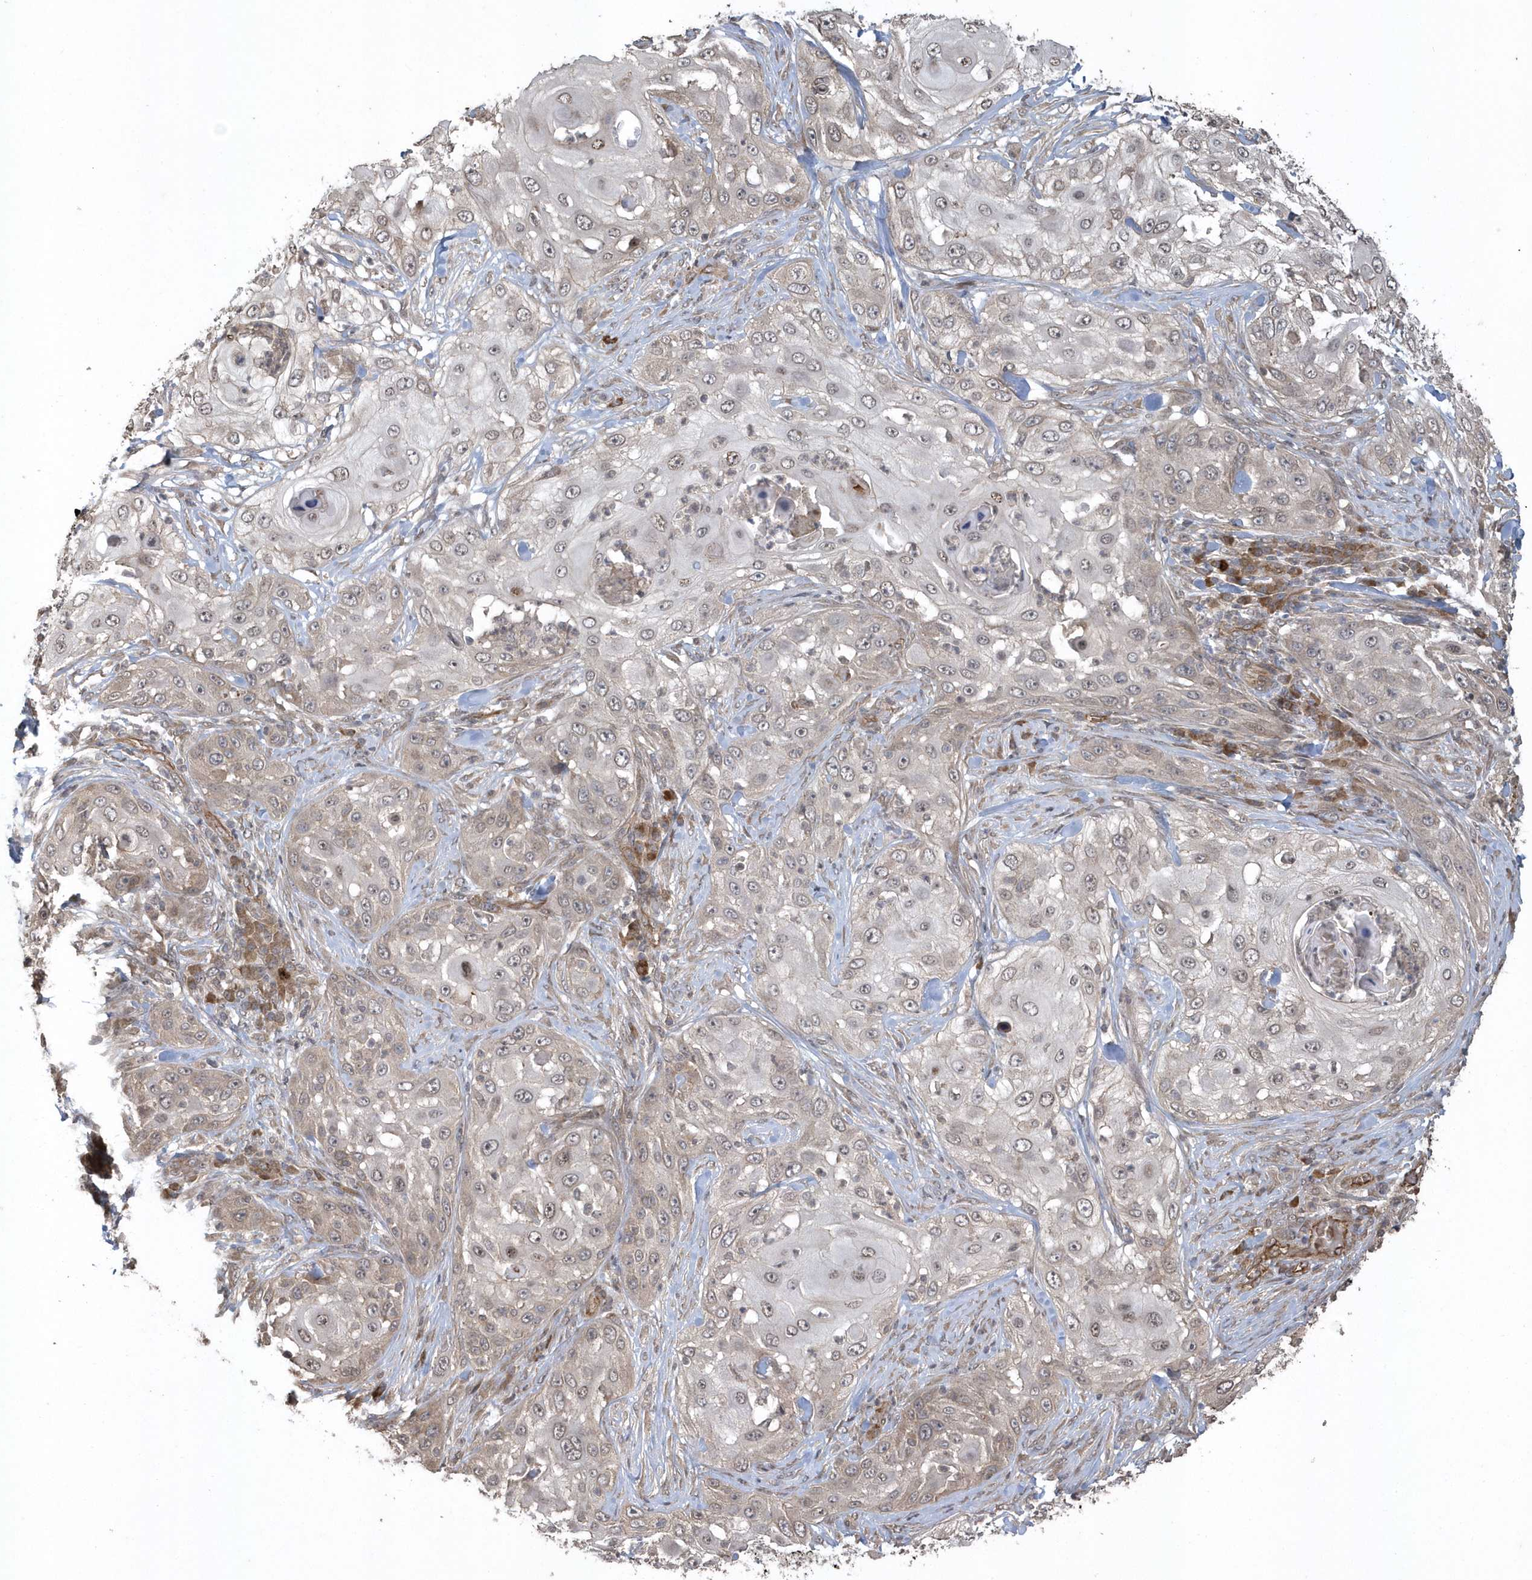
{"staining": {"intensity": "weak", "quantity": "25%-75%", "location": "cytoplasmic/membranous"}, "tissue": "skin cancer", "cell_type": "Tumor cells", "image_type": "cancer", "snomed": [{"axis": "morphology", "description": "Squamous cell carcinoma, NOS"}, {"axis": "topography", "description": "Skin"}], "caption": "About 25%-75% of tumor cells in squamous cell carcinoma (skin) reveal weak cytoplasmic/membranous protein positivity as visualized by brown immunohistochemical staining.", "gene": "HERPUD1", "patient": {"sex": "female", "age": 44}}